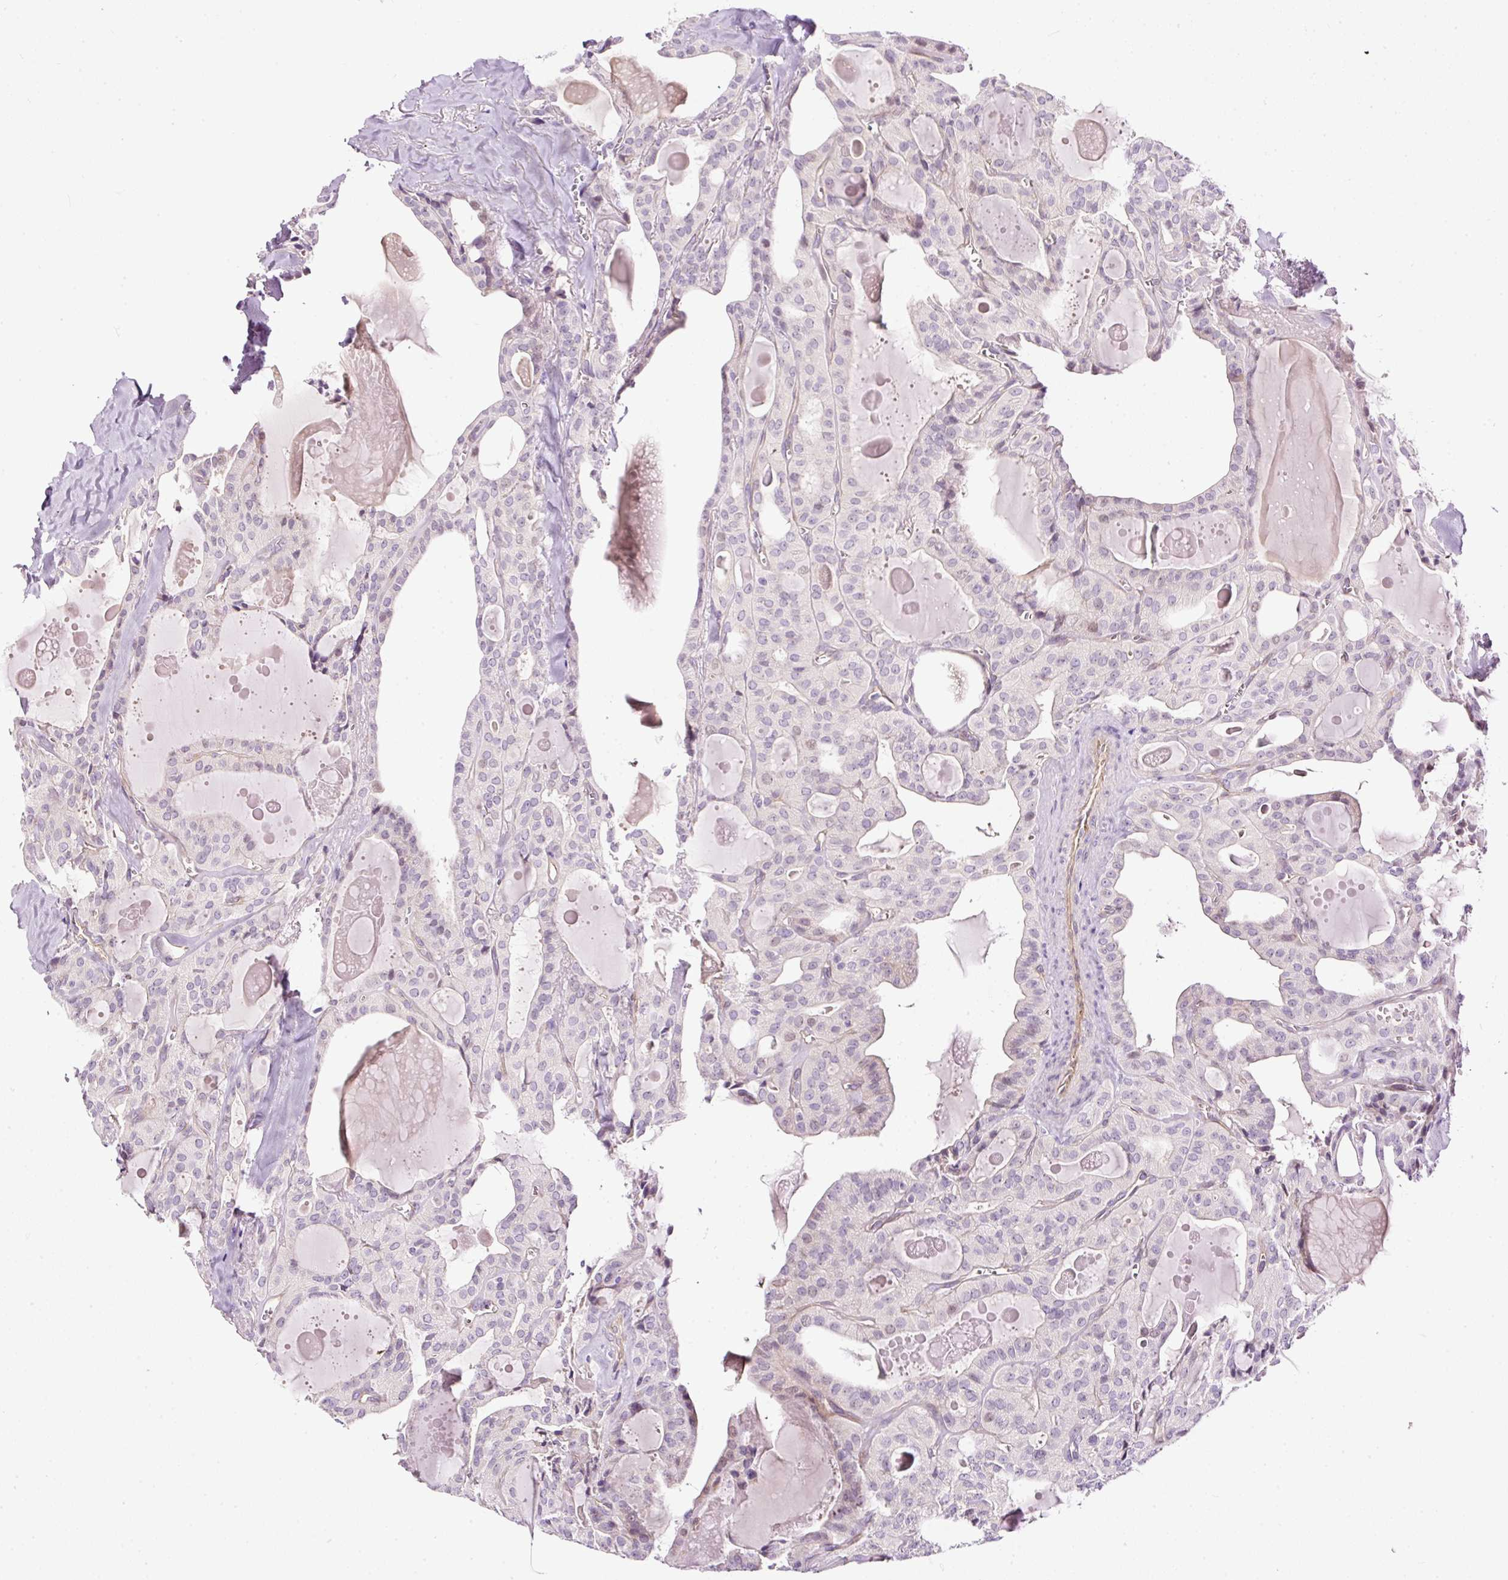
{"staining": {"intensity": "negative", "quantity": "none", "location": "none"}, "tissue": "thyroid cancer", "cell_type": "Tumor cells", "image_type": "cancer", "snomed": [{"axis": "morphology", "description": "Papillary adenocarcinoma, NOS"}, {"axis": "topography", "description": "Thyroid gland"}], "caption": "IHC of human thyroid papillary adenocarcinoma exhibits no positivity in tumor cells. The staining is performed using DAB brown chromogen with nuclei counter-stained in using hematoxylin.", "gene": "USHBP1", "patient": {"sex": "male", "age": 52}}